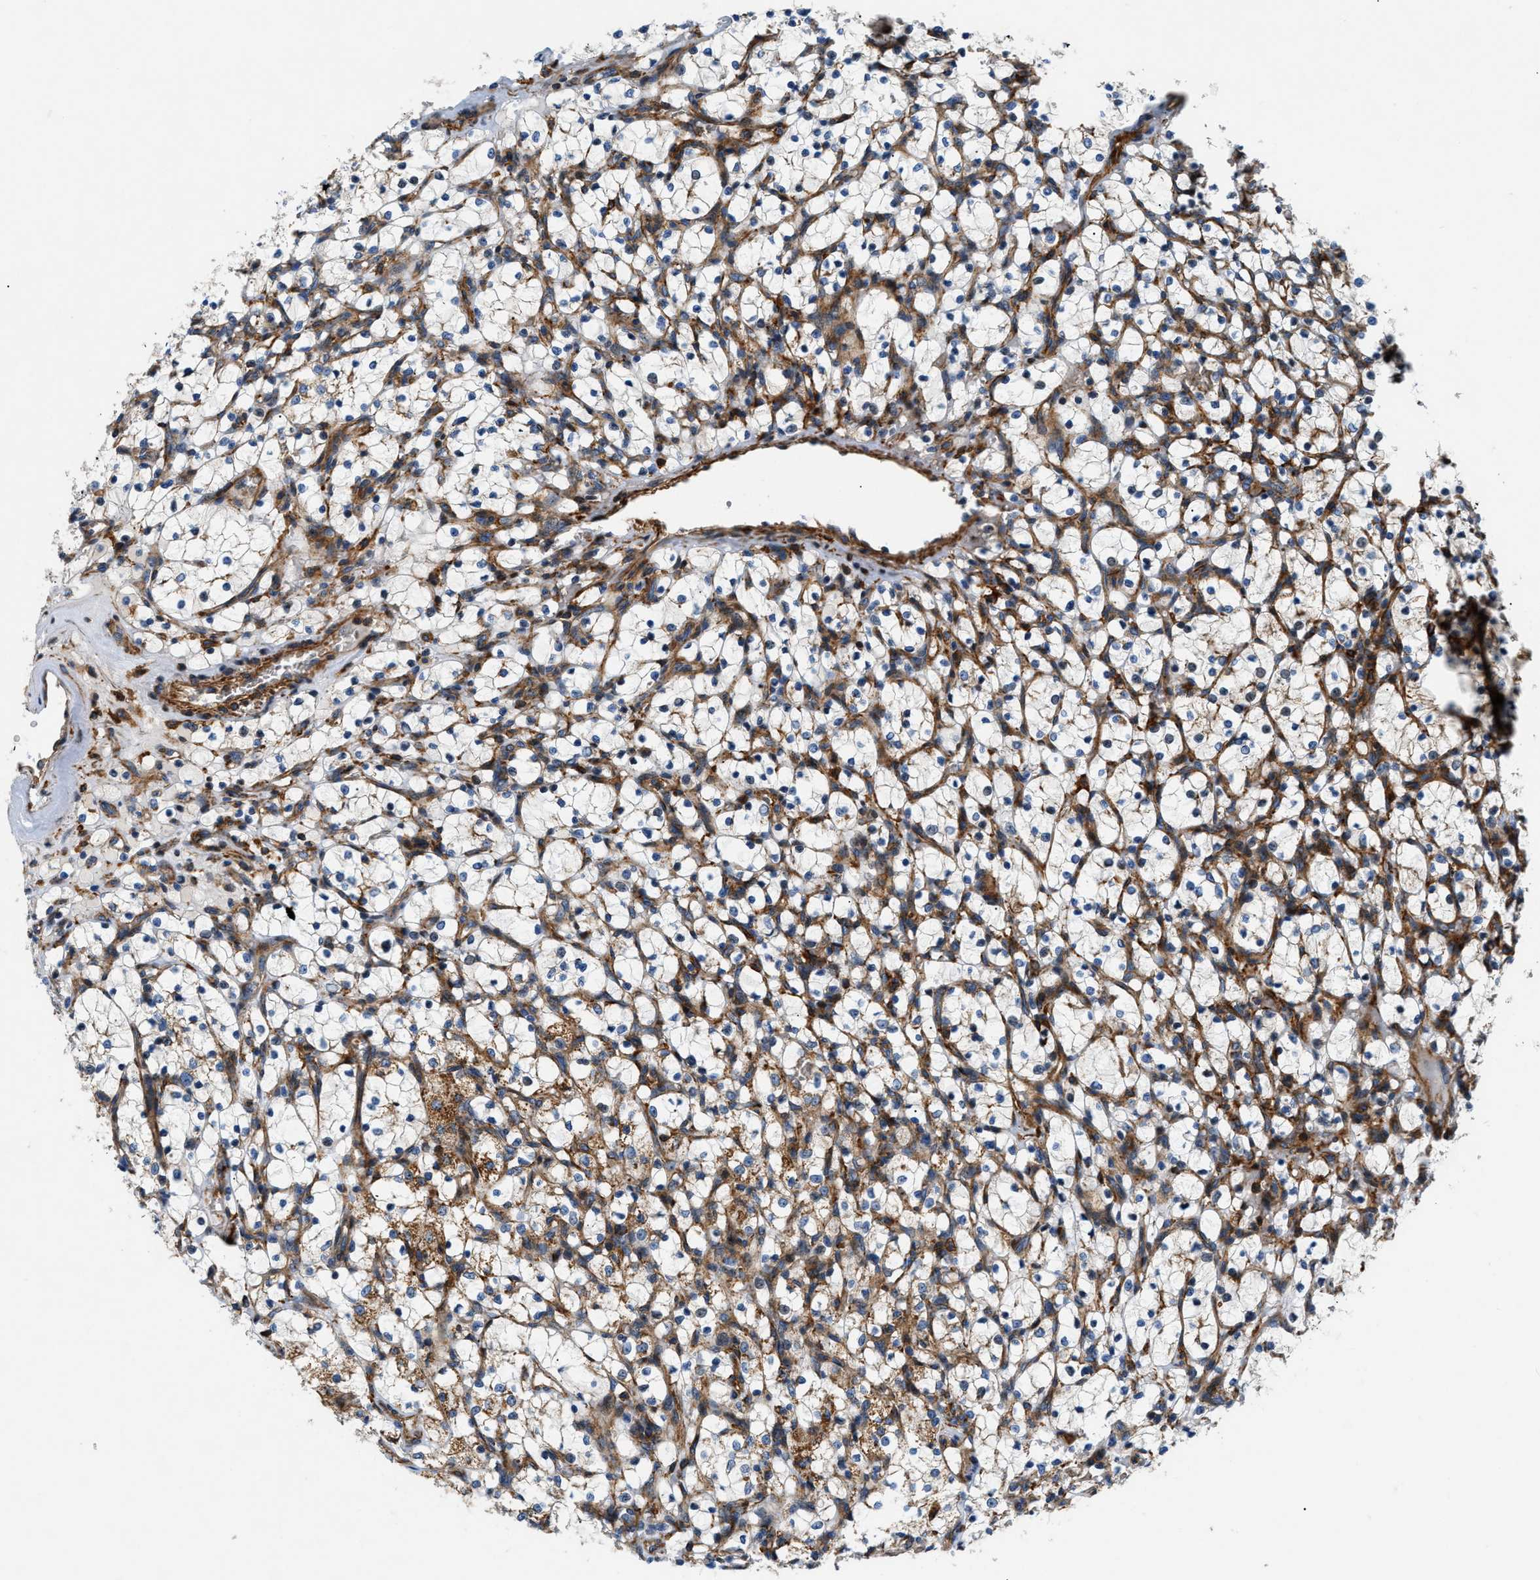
{"staining": {"intensity": "moderate", "quantity": "25%-75%", "location": "cytoplasmic/membranous"}, "tissue": "renal cancer", "cell_type": "Tumor cells", "image_type": "cancer", "snomed": [{"axis": "morphology", "description": "Adenocarcinoma, NOS"}, {"axis": "topography", "description": "Kidney"}], "caption": "Immunohistochemistry (IHC) of human renal cancer exhibits medium levels of moderate cytoplasmic/membranous staining in approximately 25%-75% of tumor cells.", "gene": "DHODH", "patient": {"sex": "female", "age": 69}}